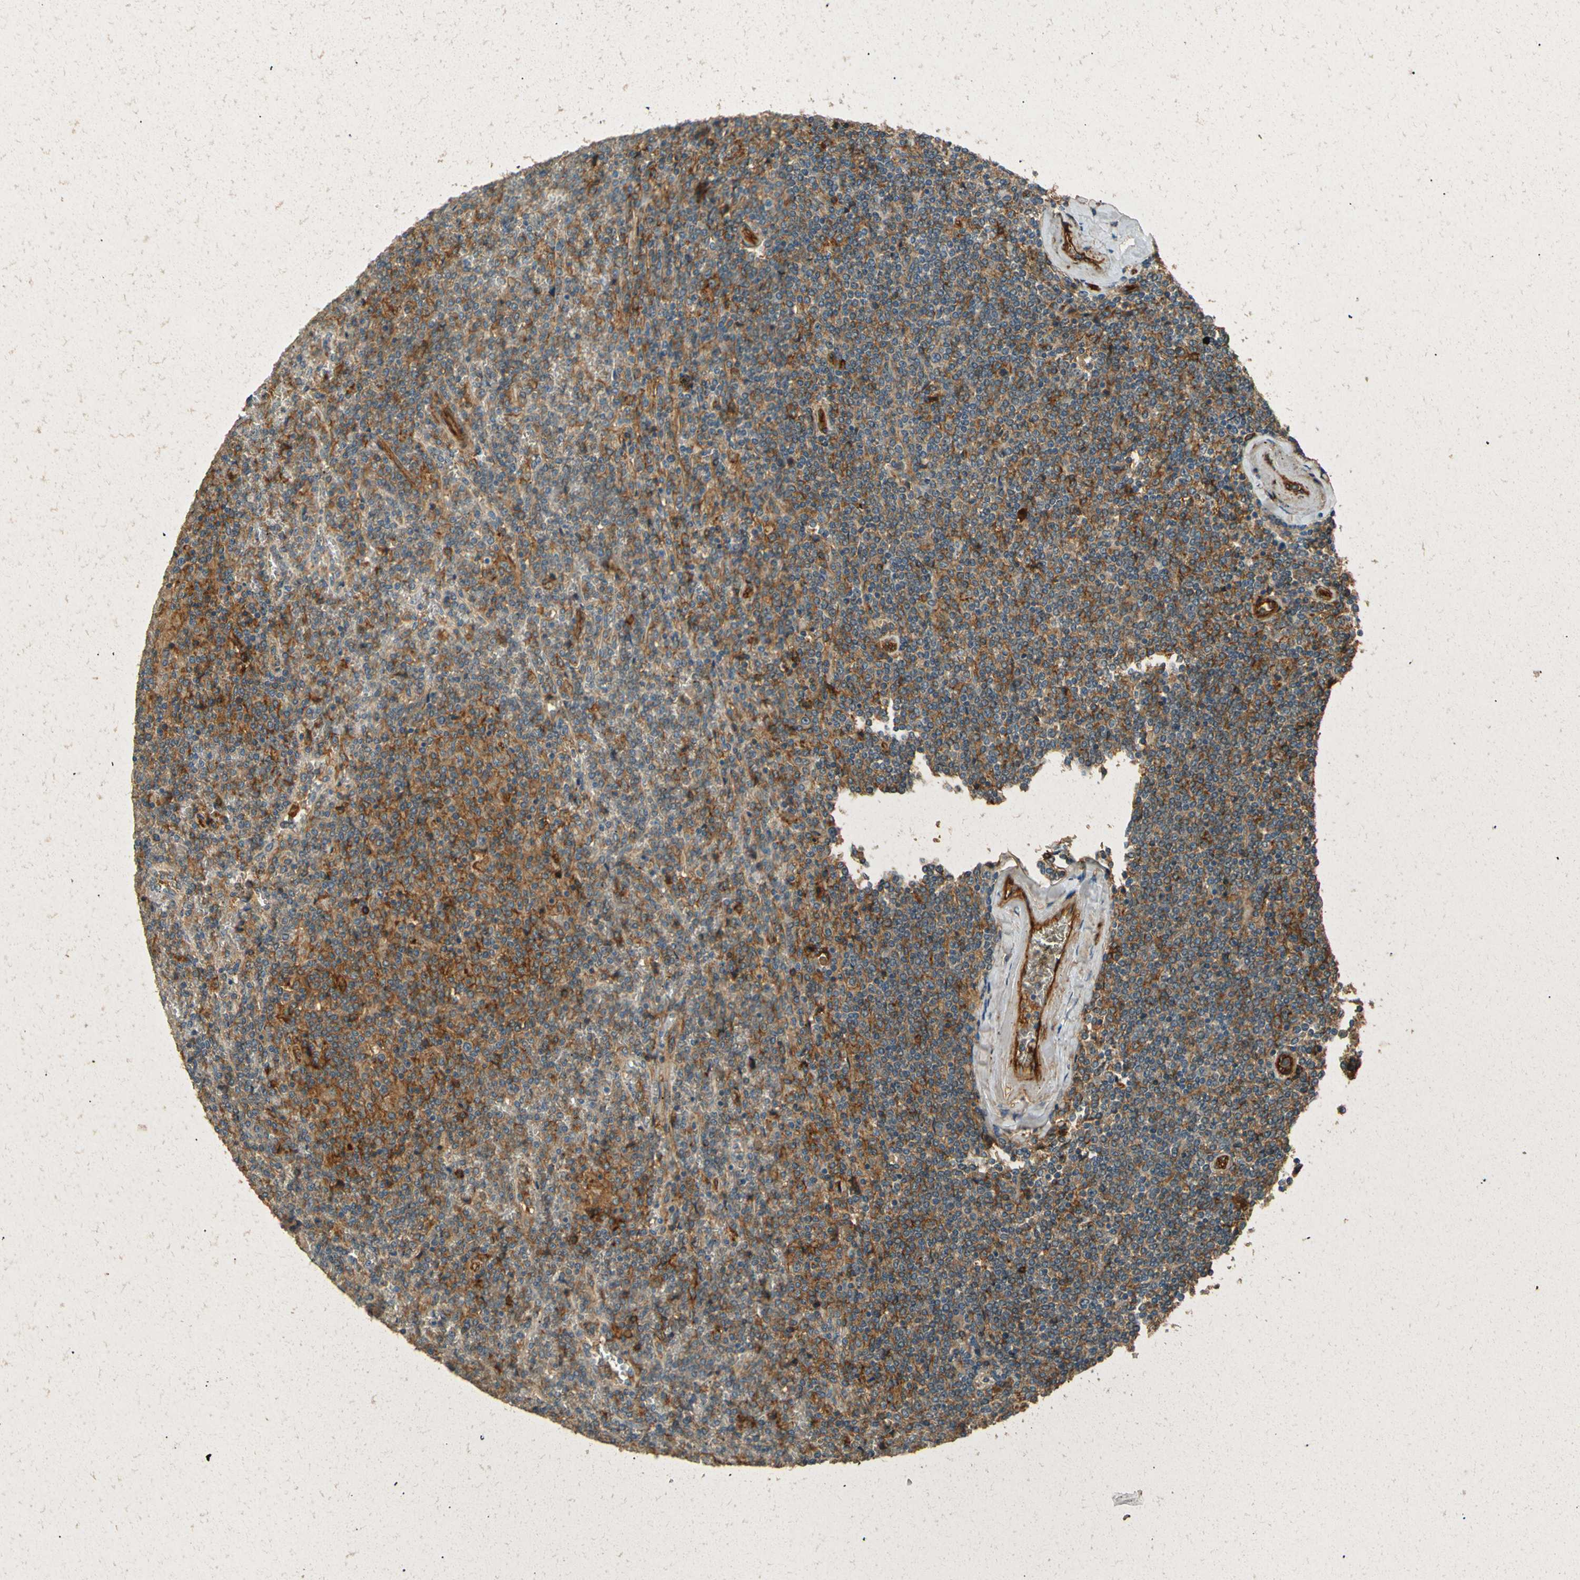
{"staining": {"intensity": "moderate", "quantity": "<25%", "location": "cytoplasmic/membranous"}, "tissue": "lymphoma", "cell_type": "Tumor cells", "image_type": "cancer", "snomed": [{"axis": "morphology", "description": "Malignant lymphoma, non-Hodgkin's type, Low grade"}, {"axis": "topography", "description": "Spleen"}], "caption": "Lymphoma was stained to show a protein in brown. There is low levels of moderate cytoplasmic/membranous positivity in about <25% of tumor cells.", "gene": "ENTPD1", "patient": {"sex": "female", "age": 19}}